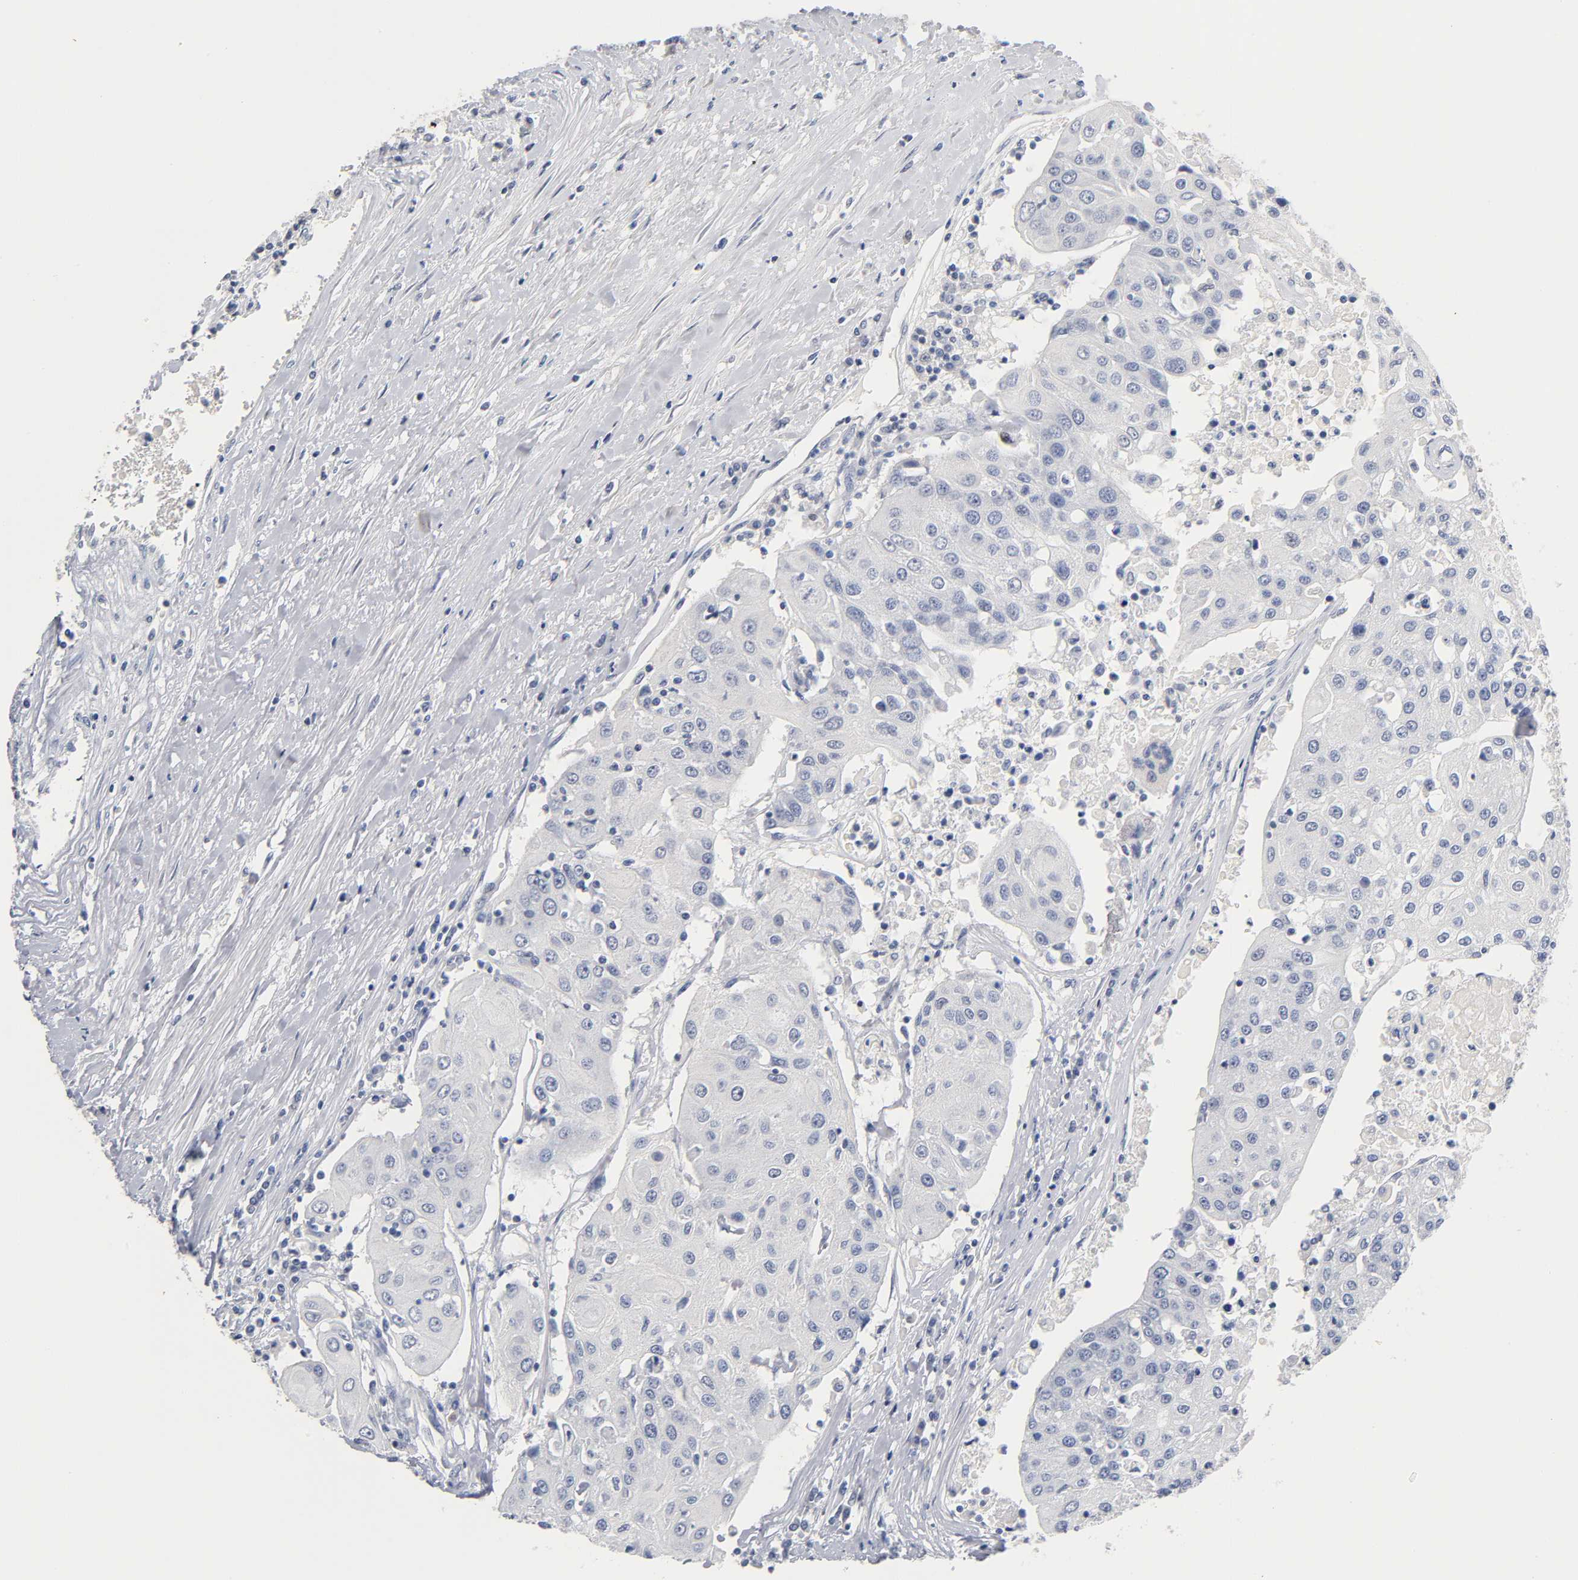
{"staining": {"intensity": "negative", "quantity": "none", "location": "none"}, "tissue": "urothelial cancer", "cell_type": "Tumor cells", "image_type": "cancer", "snomed": [{"axis": "morphology", "description": "Urothelial carcinoma, High grade"}, {"axis": "topography", "description": "Urinary bladder"}], "caption": "A high-resolution histopathology image shows immunohistochemistry (IHC) staining of high-grade urothelial carcinoma, which shows no significant staining in tumor cells.", "gene": "NFATC1", "patient": {"sex": "female", "age": 85}}